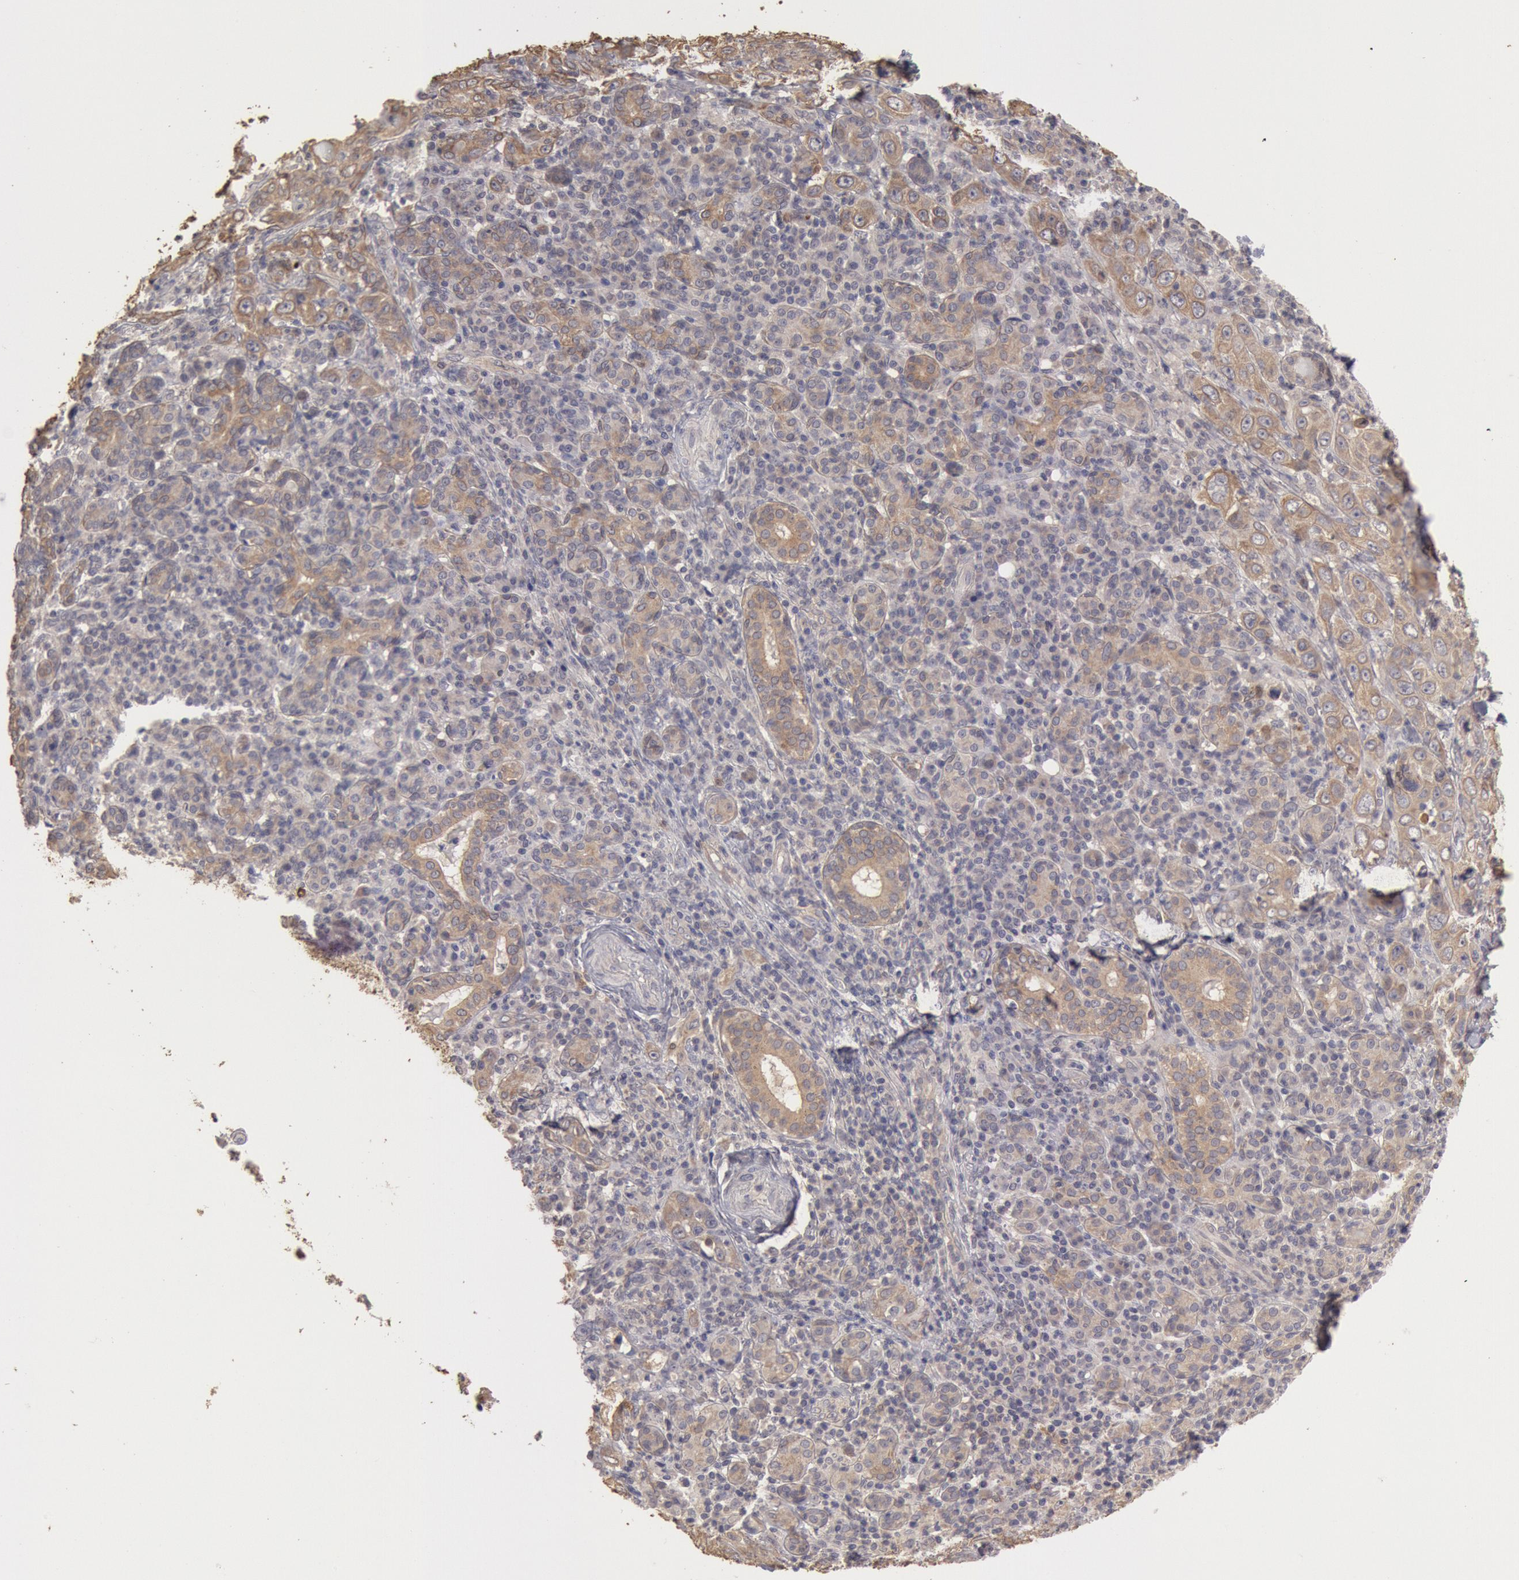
{"staining": {"intensity": "moderate", "quantity": ">75%", "location": "cytoplasmic/membranous"}, "tissue": "skin cancer", "cell_type": "Tumor cells", "image_type": "cancer", "snomed": [{"axis": "morphology", "description": "Squamous cell carcinoma, NOS"}, {"axis": "topography", "description": "Skin"}], "caption": "A medium amount of moderate cytoplasmic/membranous staining is seen in about >75% of tumor cells in skin cancer (squamous cell carcinoma) tissue.", "gene": "ZFP36L1", "patient": {"sex": "male", "age": 84}}